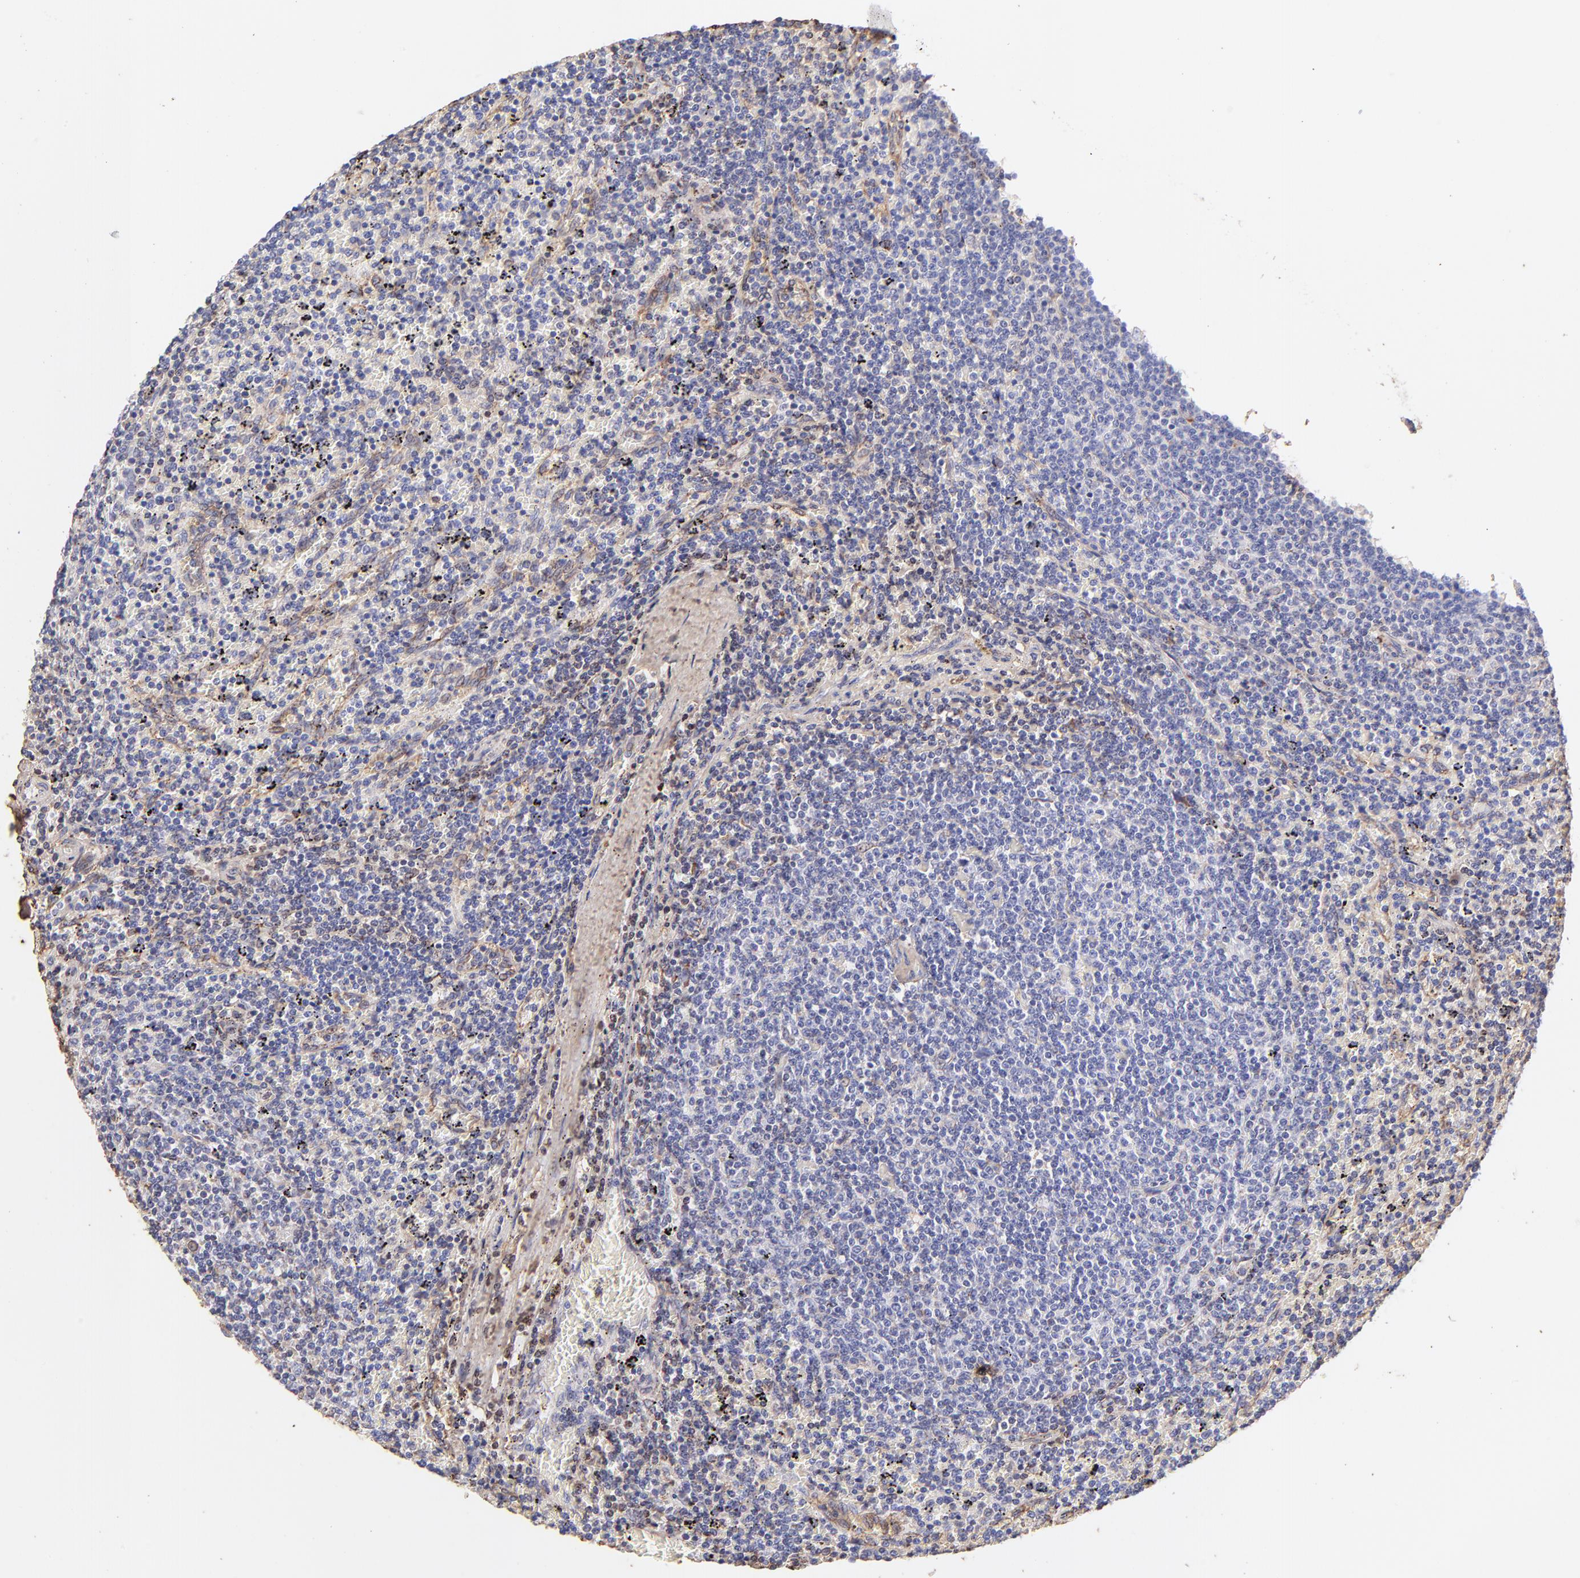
{"staining": {"intensity": "negative", "quantity": "none", "location": "none"}, "tissue": "lymphoma", "cell_type": "Tumor cells", "image_type": "cancer", "snomed": [{"axis": "morphology", "description": "Malignant lymphoma, non-Hodgkin's type, Low grade"}, {"axis": "topography", "description": "Spleen"}], "caption": "Immunohistochemistry (IHC) of lymphoma demonstrates no staining in tumor cells.", "gene": "BGN", "patient": {"sex": "female", "age": 50}}